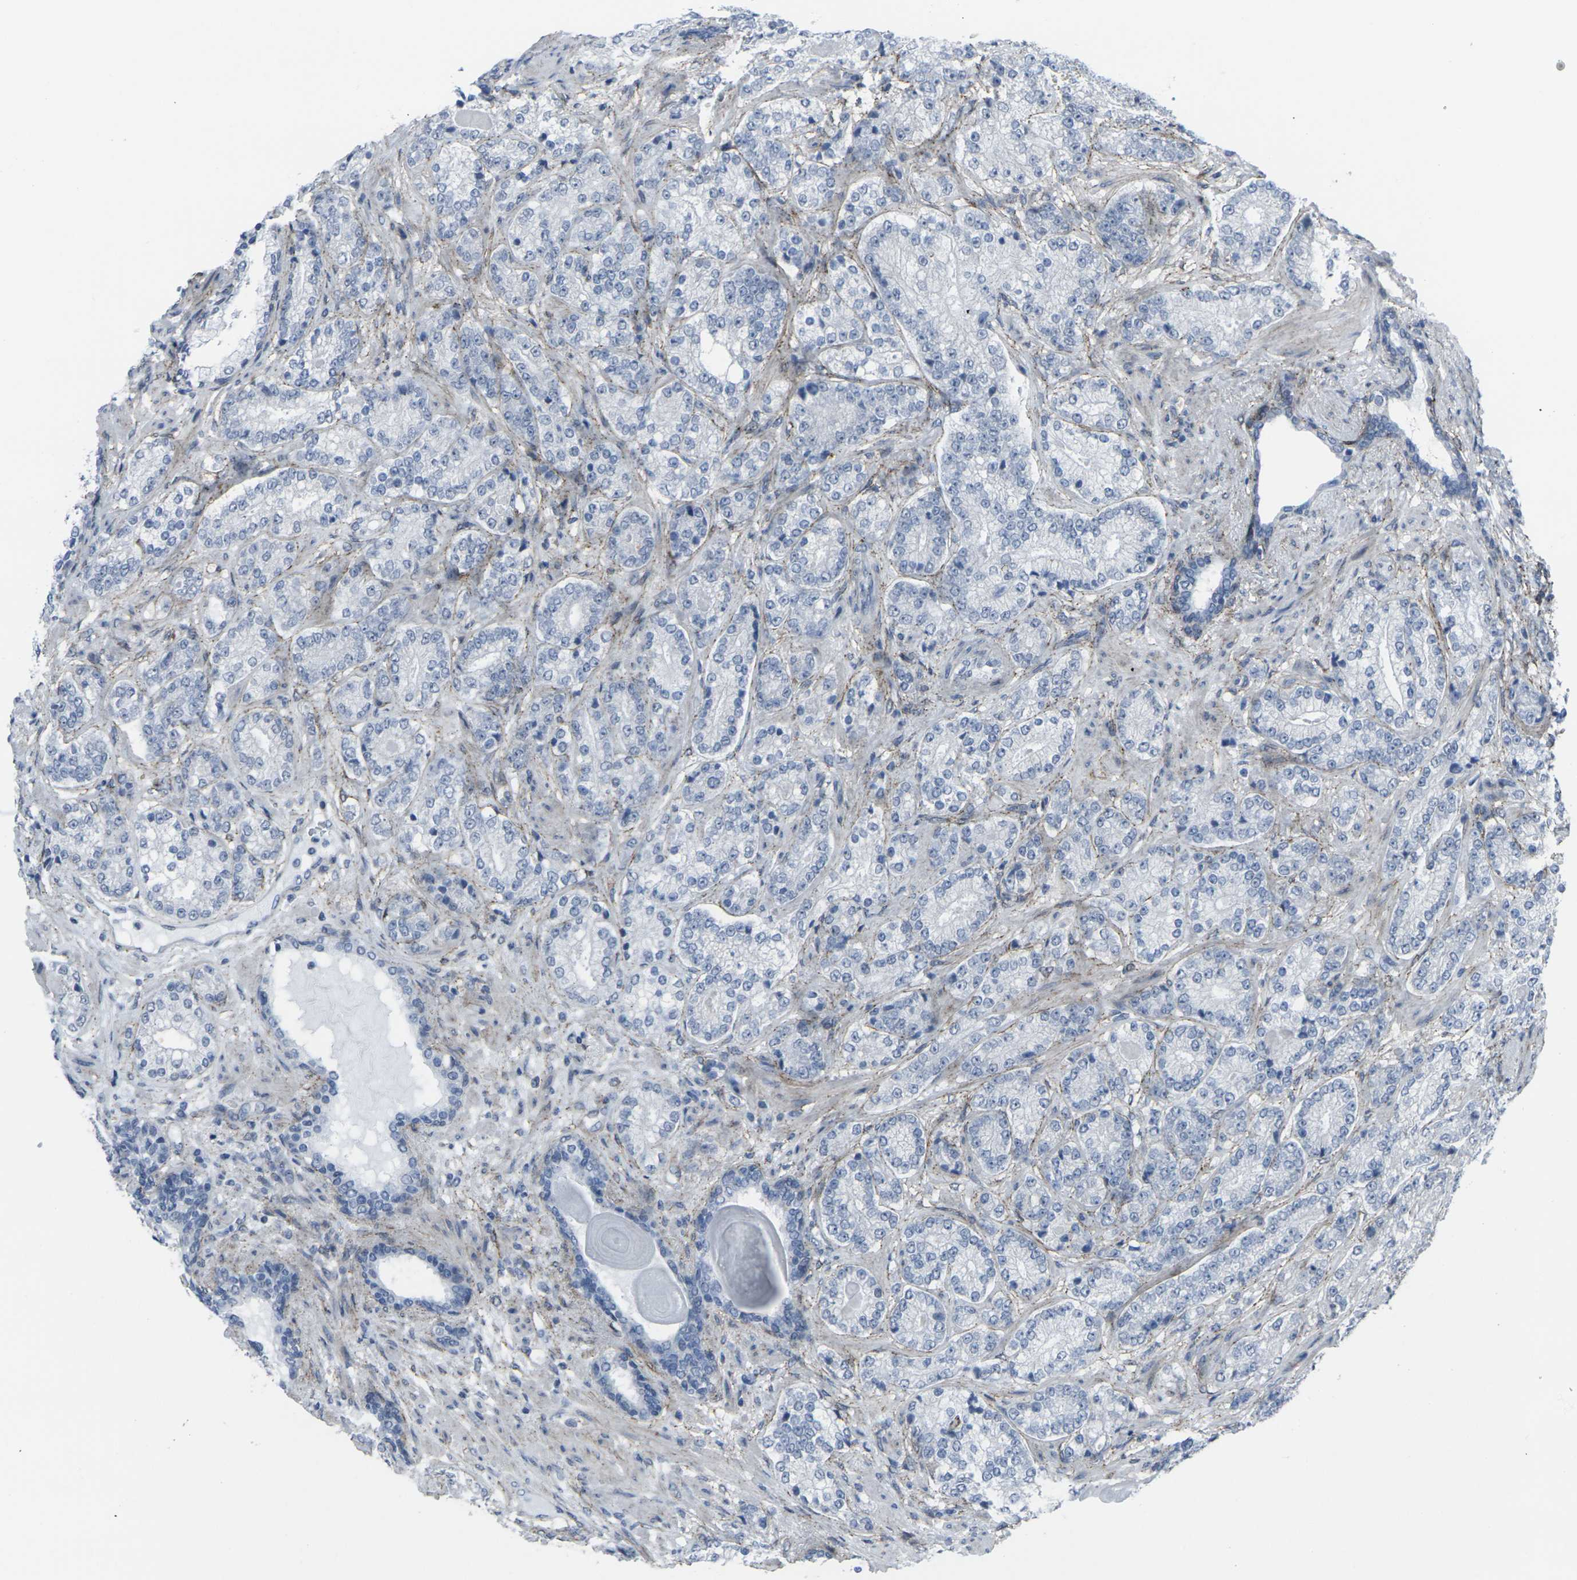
{"staining": {"intensity": "negative", "quantity": "none", "location": "none"}, "tissue": "prostate cancer", "cell_type": "Tumor cells", "image_type": "cancer", "snomed": [{"axis": "morphology", "description": "Adenocarcinoma, High grade"}, {"axis": "topography", "description": "Prostate"}], "caption": "DAB immunohistochemical staining of human prostate cancer exhibits no significant staining in tumor cells.", "gene": "CDH11", "patient": {"sex": "male", "age": 61}}